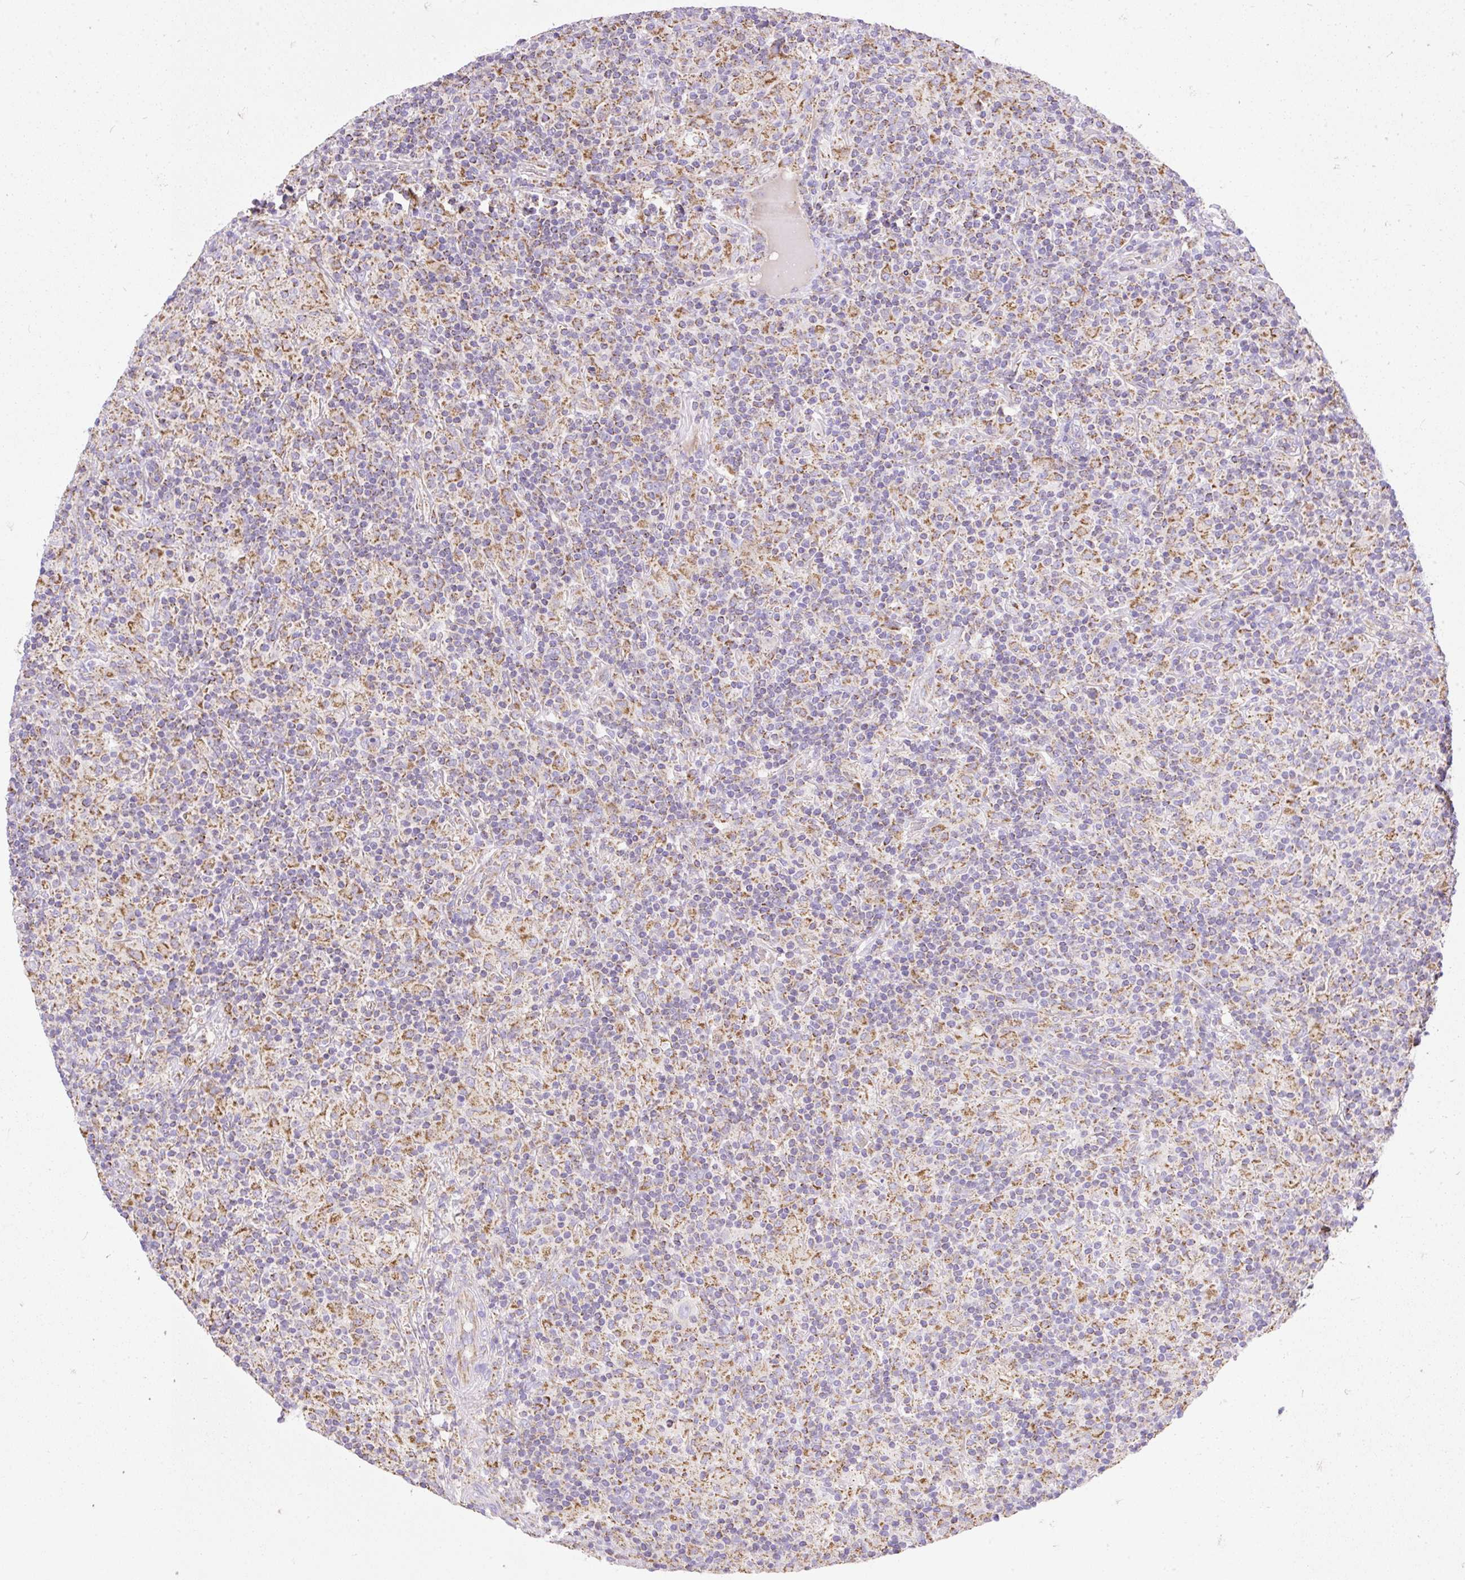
{"staining": {"intensity": "moderate", "quantity": "25%-75%", "location": "cytoplasmic/membranous"}, "tissue": "lymphoma", "cell_type": "Tumor cells", "image_type": "cancer", "snomed": [{"axis": "morphology", "description": "Hodgkin's disease, NOS"}, {"axis": "topography", "description": "Lymph node"}], "caption": "Protein staining of Hodgkin's disease tissue shows moderate cytoplasmic/membranous positivity in approximately 25%-75% of tumor cells.", "gene": "DAAM2", "patient": {"sex": "male", "age": 70}}